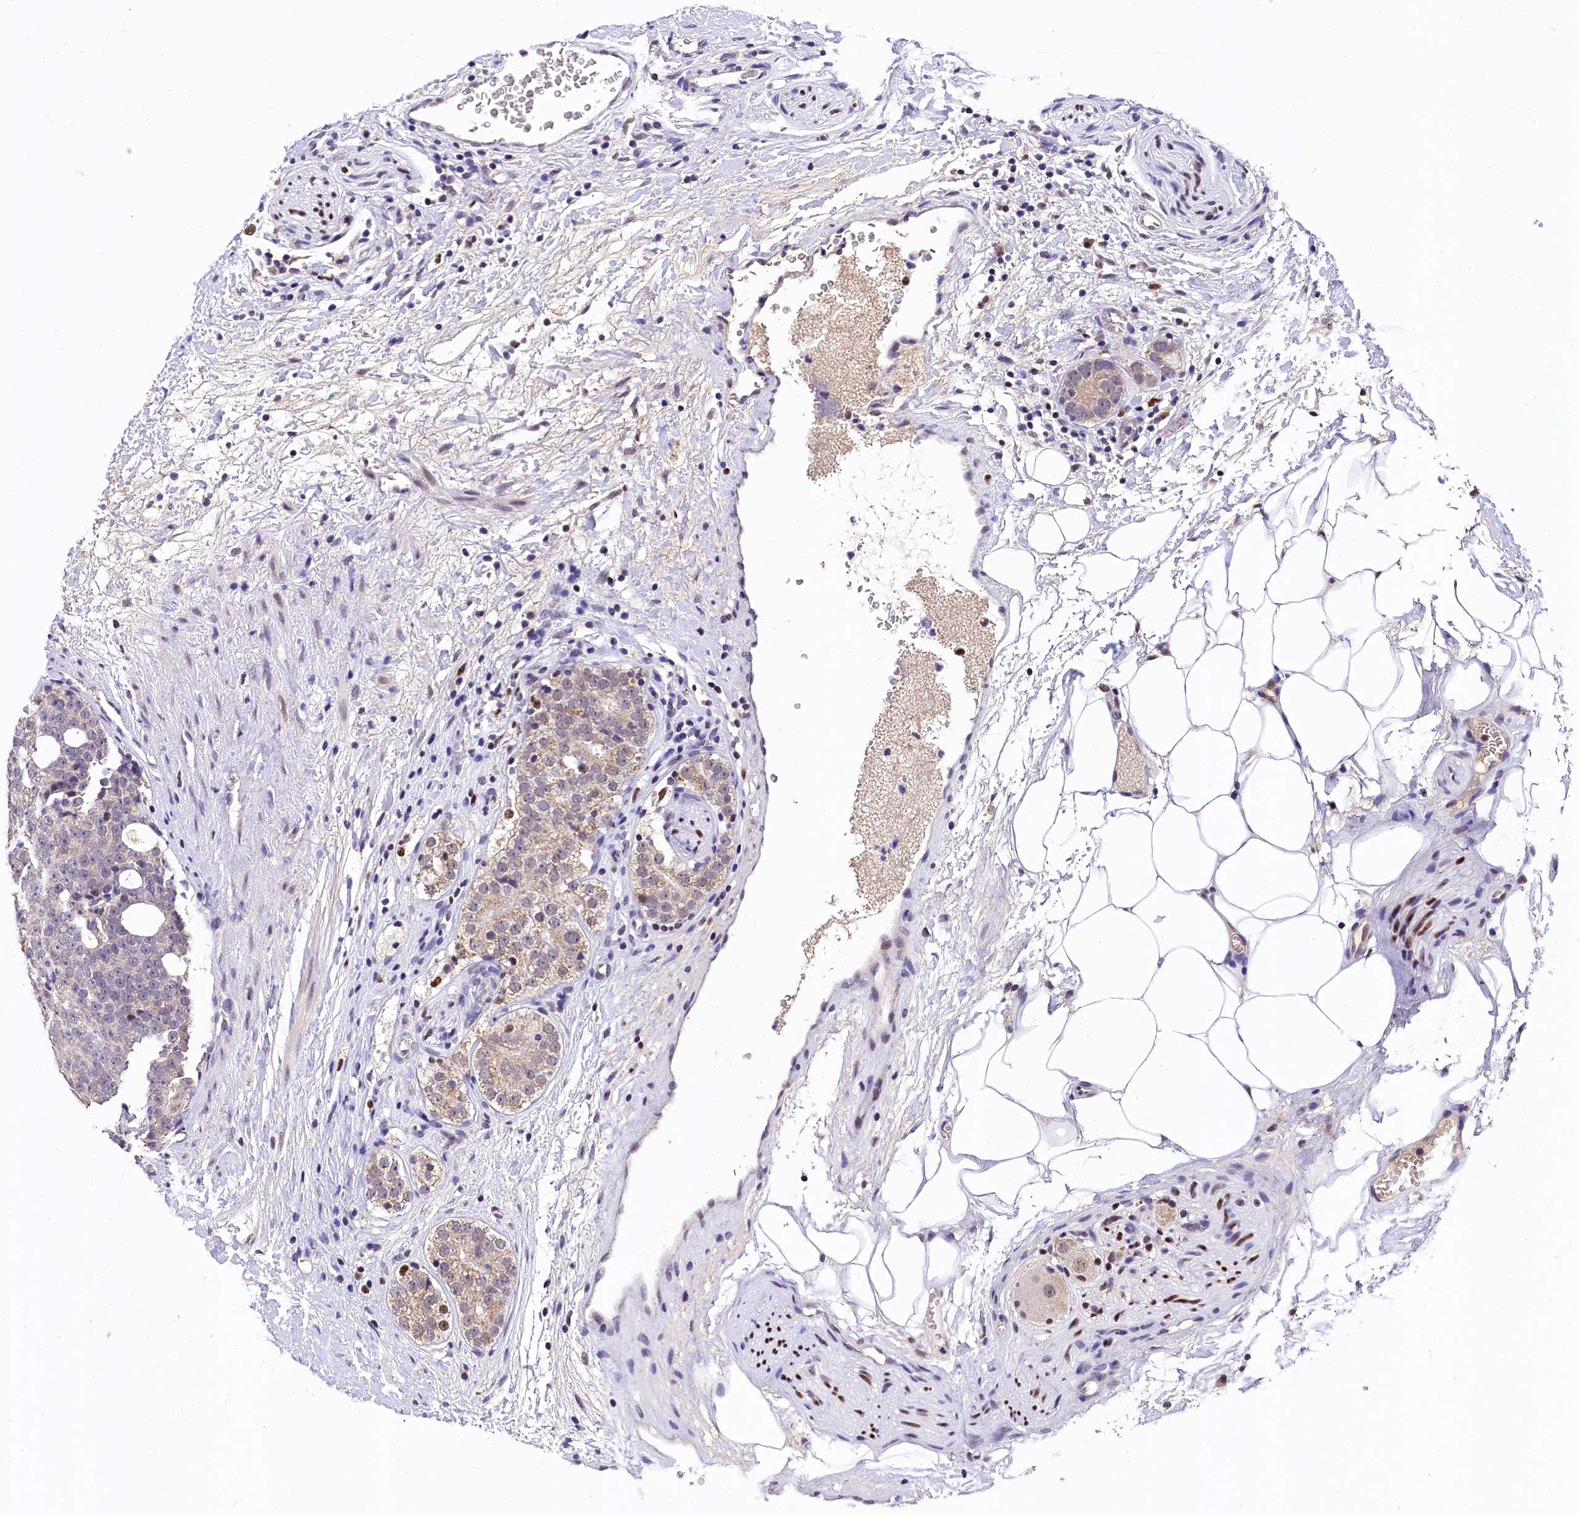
{"staining": {"intensity": "weak", "quantity": "<25%", "location": "cytoplasmic/membranous"}, "tissue": "prostate cancer", "cell_type": "Tumor cells", "image_type": "cancer", "snomed": [{"axis": "morphology", "description": "Adenocarcinoma, High grade"}, {"axis": "topography", "description": "Prostate"}], "caption": "High power microscopy micrograph of an immunohistochemistry image of adenocarcinoma (high-grade) (prostate), revealing no significant staining in tumor cells. (Brightfield microscopy of DAB IHC at high magnification).", "gene": "HECTD4", "patient": {"sex": "male", "age": 56}}